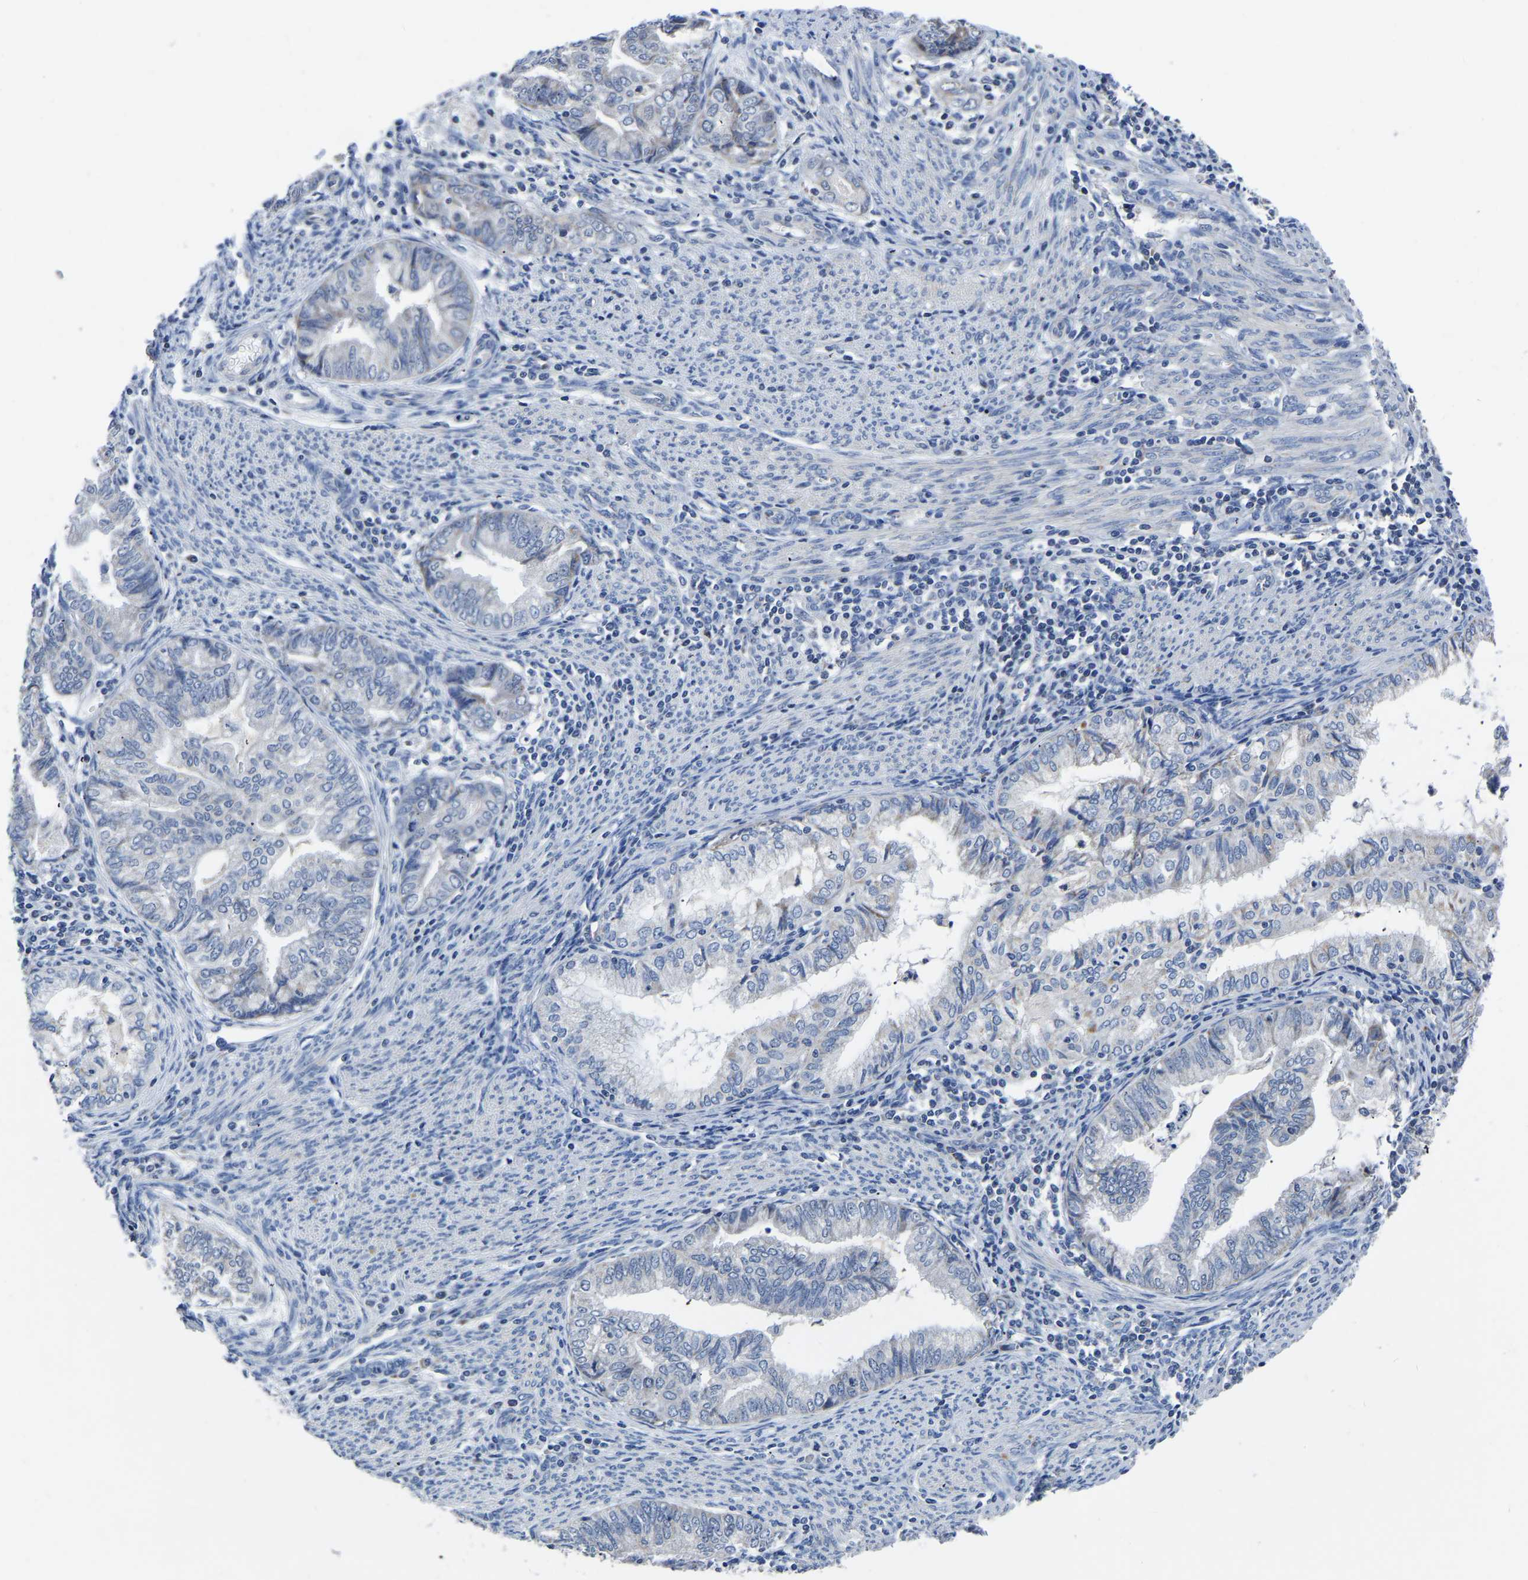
{"staining": {"intensity": "negative", "quantity": "none", "location": "none"}, "tissue": "endometrial cancer", "cell_type": "Tumor cells", "image_type": "cancer", "snomed": [{"axis": "morphology", "description": "Adenocarcinoma, NOS"}, {"axis": "topography", "description": "Endometrium"}], "caption": "Immunohistochemistry micrograph of human endometrial cancer (adenocarcinoma) stained for a protein (brown), which shows no staining in tumor cells. The staining was performed using DAB to visualize the protein expression in brown, while the nuclei were stained in blue with hematoxylin (Magnification: 20x).", "gene": "FGD5", "patient": {"sex": "female", "age": 79}}